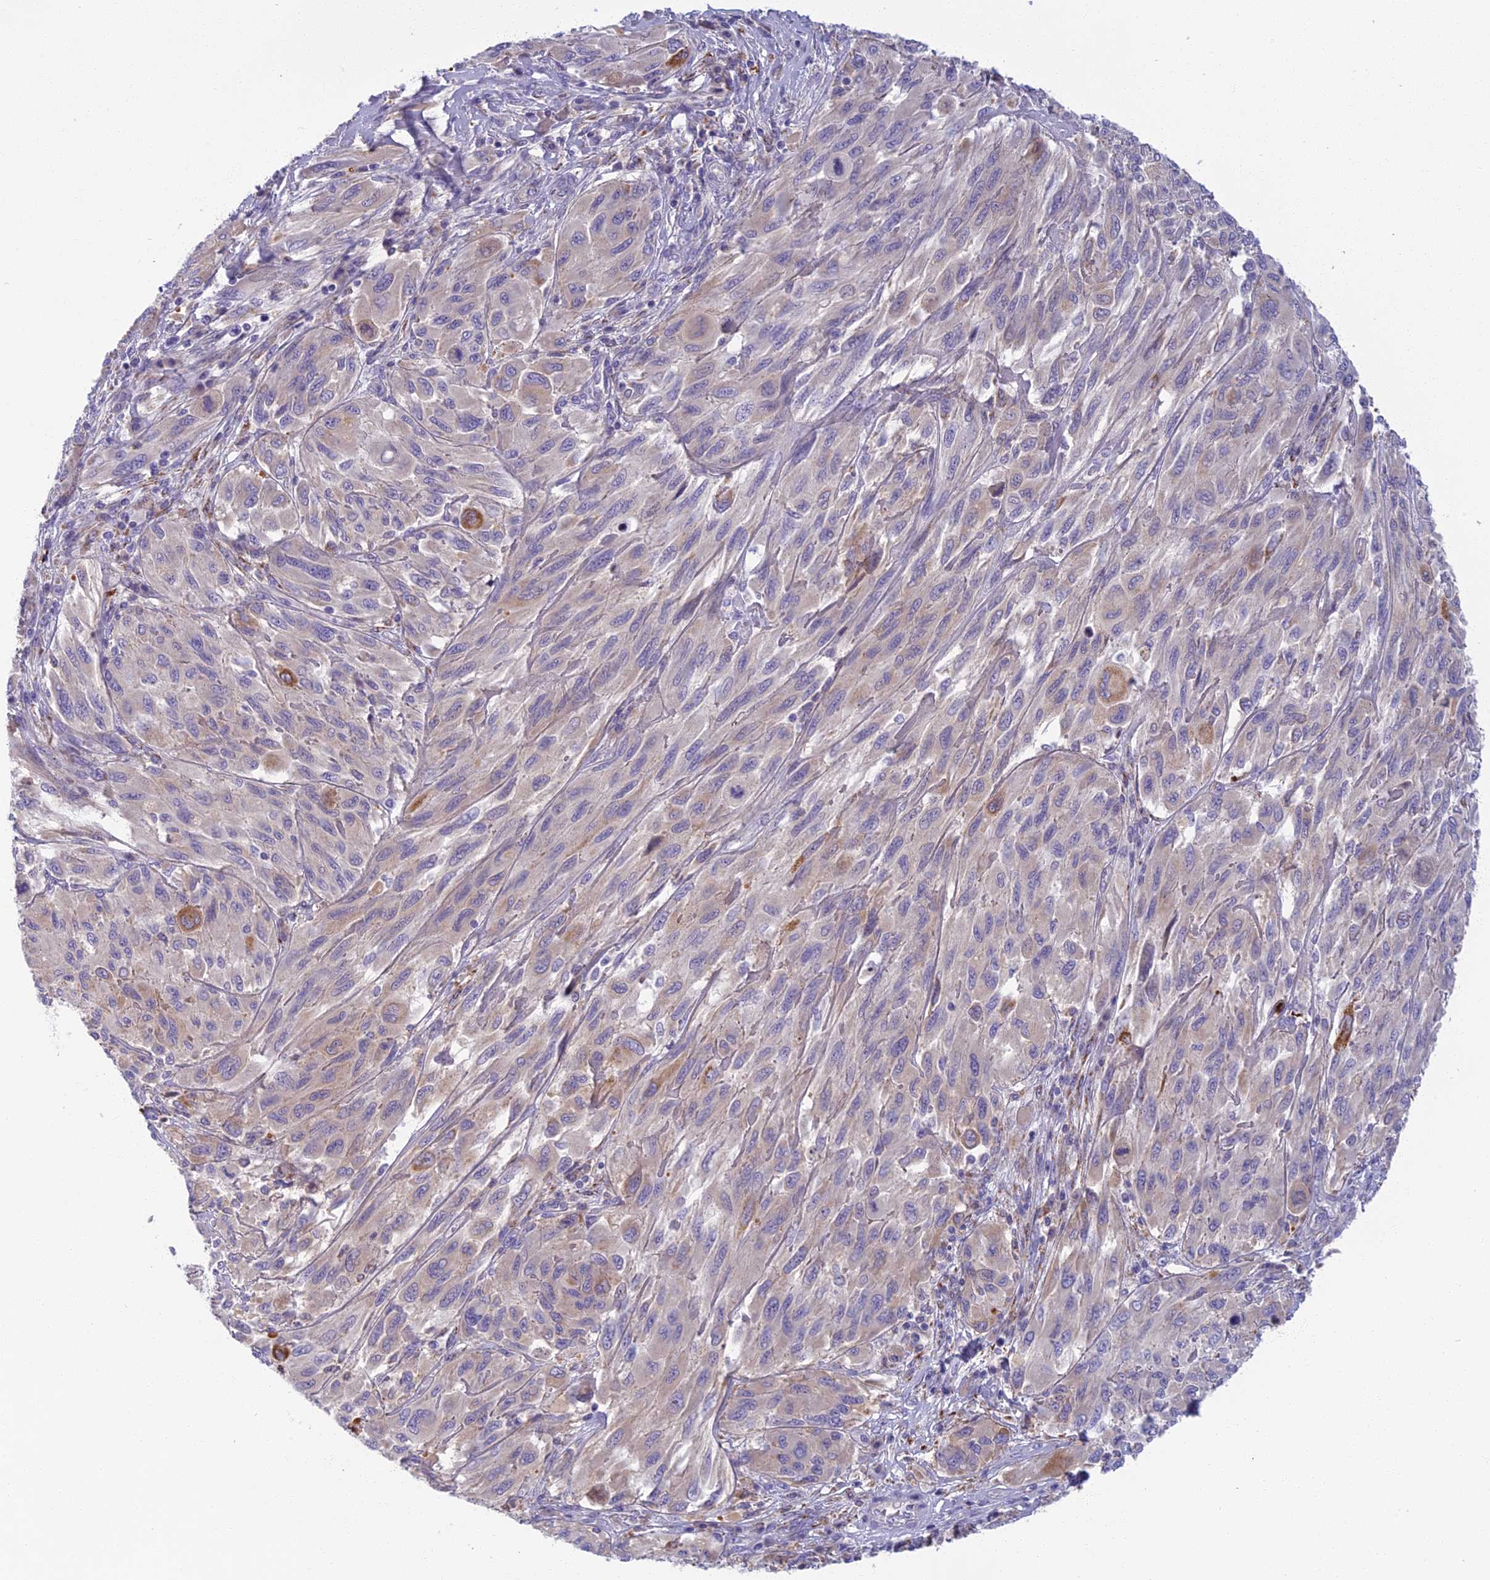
{"staining": {"intensity": "moderate", "quantity": "<25%", "location": "cytoplasmic/membranous"}, "tissue": "melanoma", "cell_type": "Tumor cells", "image_type": "cancer", "snomed": [{"axis": "morphology", "description": "Malignant melanoma, NOS"}, {"axis": "topography", "description": "Skin"}], "caption": "Protein staining of melanoma tissue displays moderate cytoplasmic/membranous positivity in approximately <25% of tumor cells.", "gene": "SEMA7A", "patient": {"sex": "female", "age": 91}}